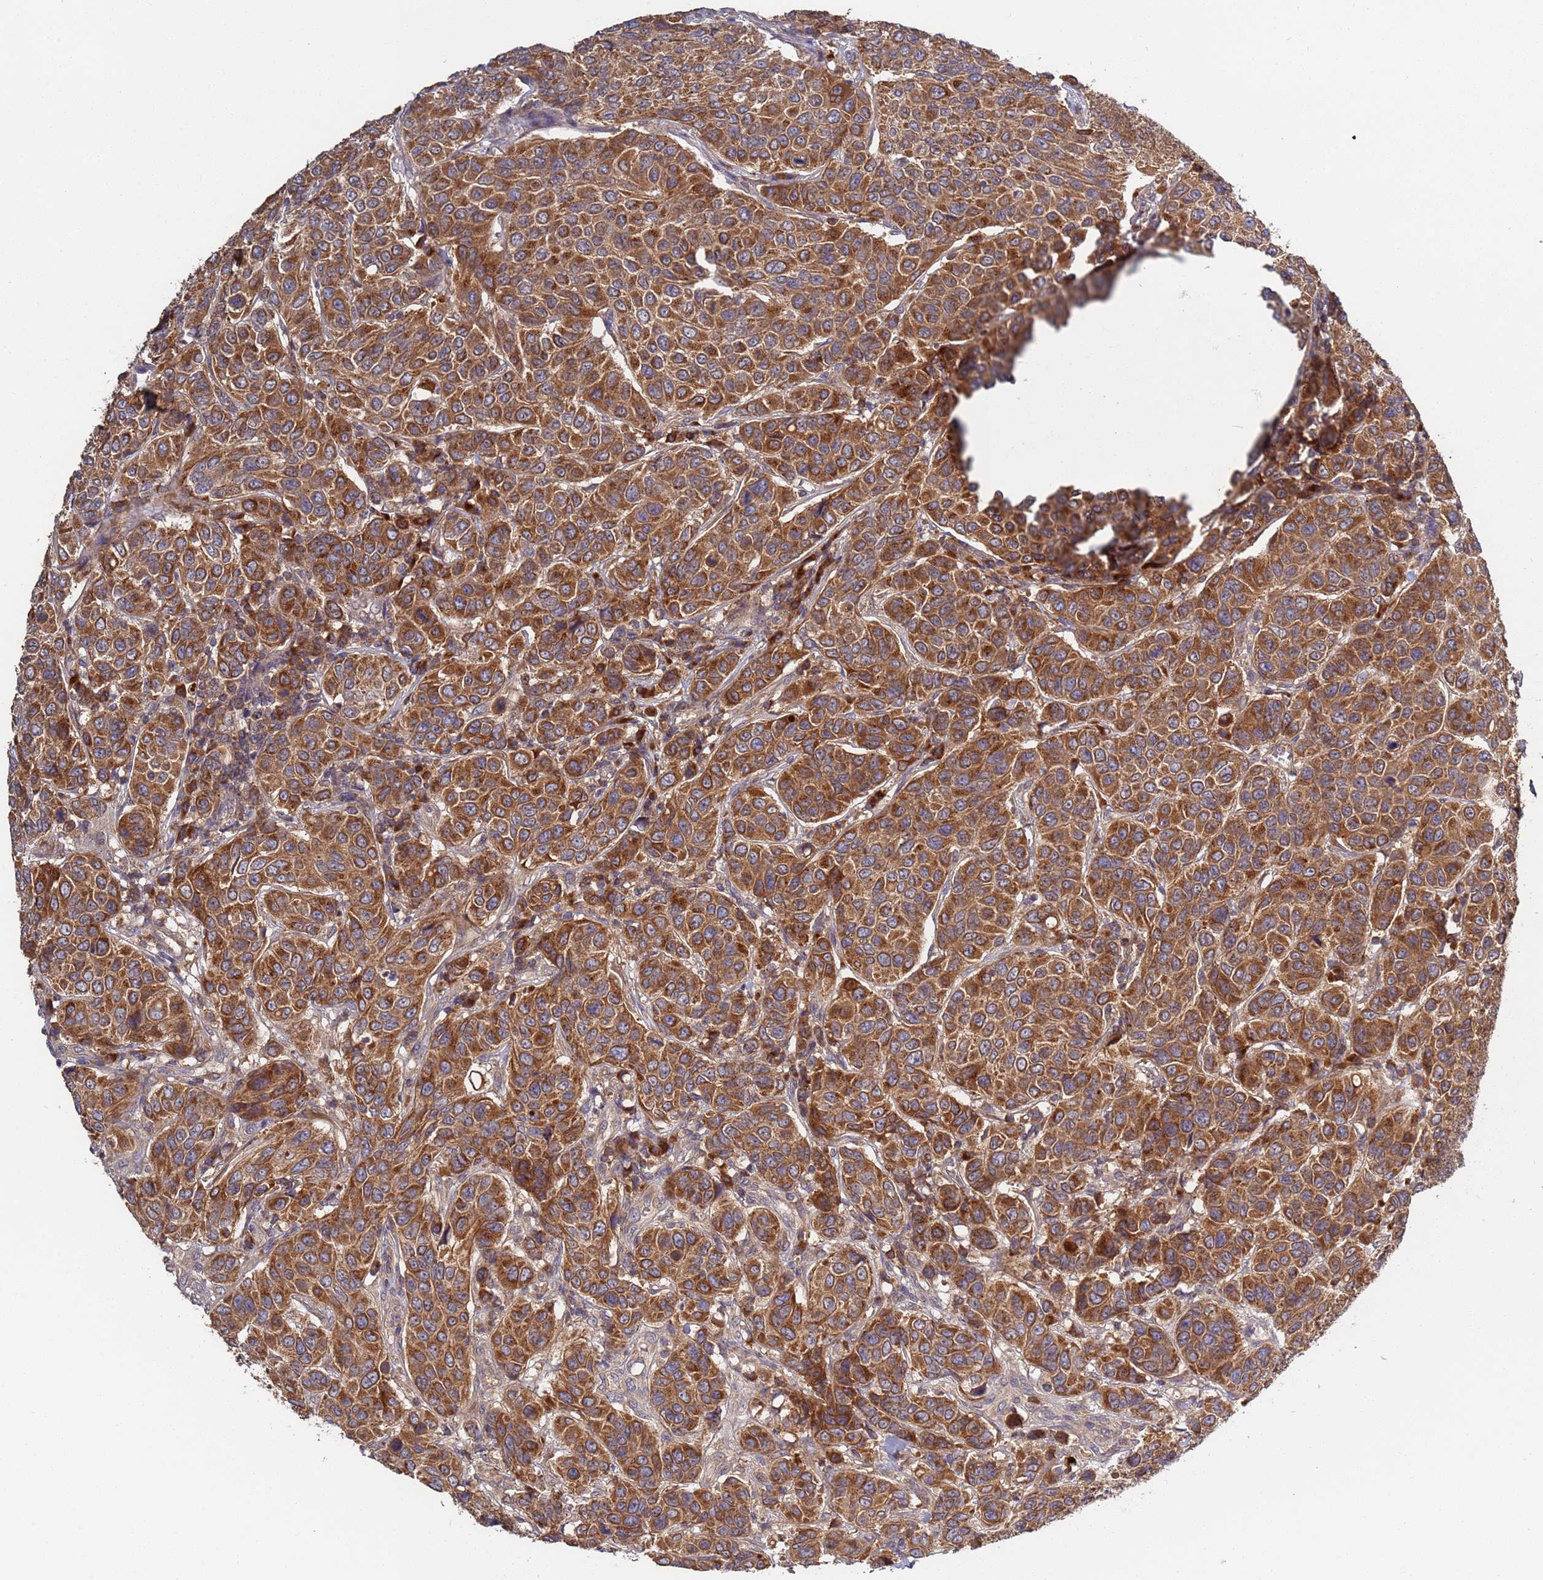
{"staining": {"intensity": "strong", "quantity": ">75%", "location": "cytoplasmic/membranous"}, "tissue": "breast cancer", "cell_type": "Tumor cells", "image_type": "cancer", "snomed": [{"axis": "morphology", "description": "Duct carcinoma"}, {"axis": "topography", "description": "Breast"}], "caption": "The immunohistochemical stain highlights strong cytoplasmic/membranous staining in tumor cells of breast cancer tissue.", "gene": "OR5A2", "patient": {"sex": "female", "age": 55}}